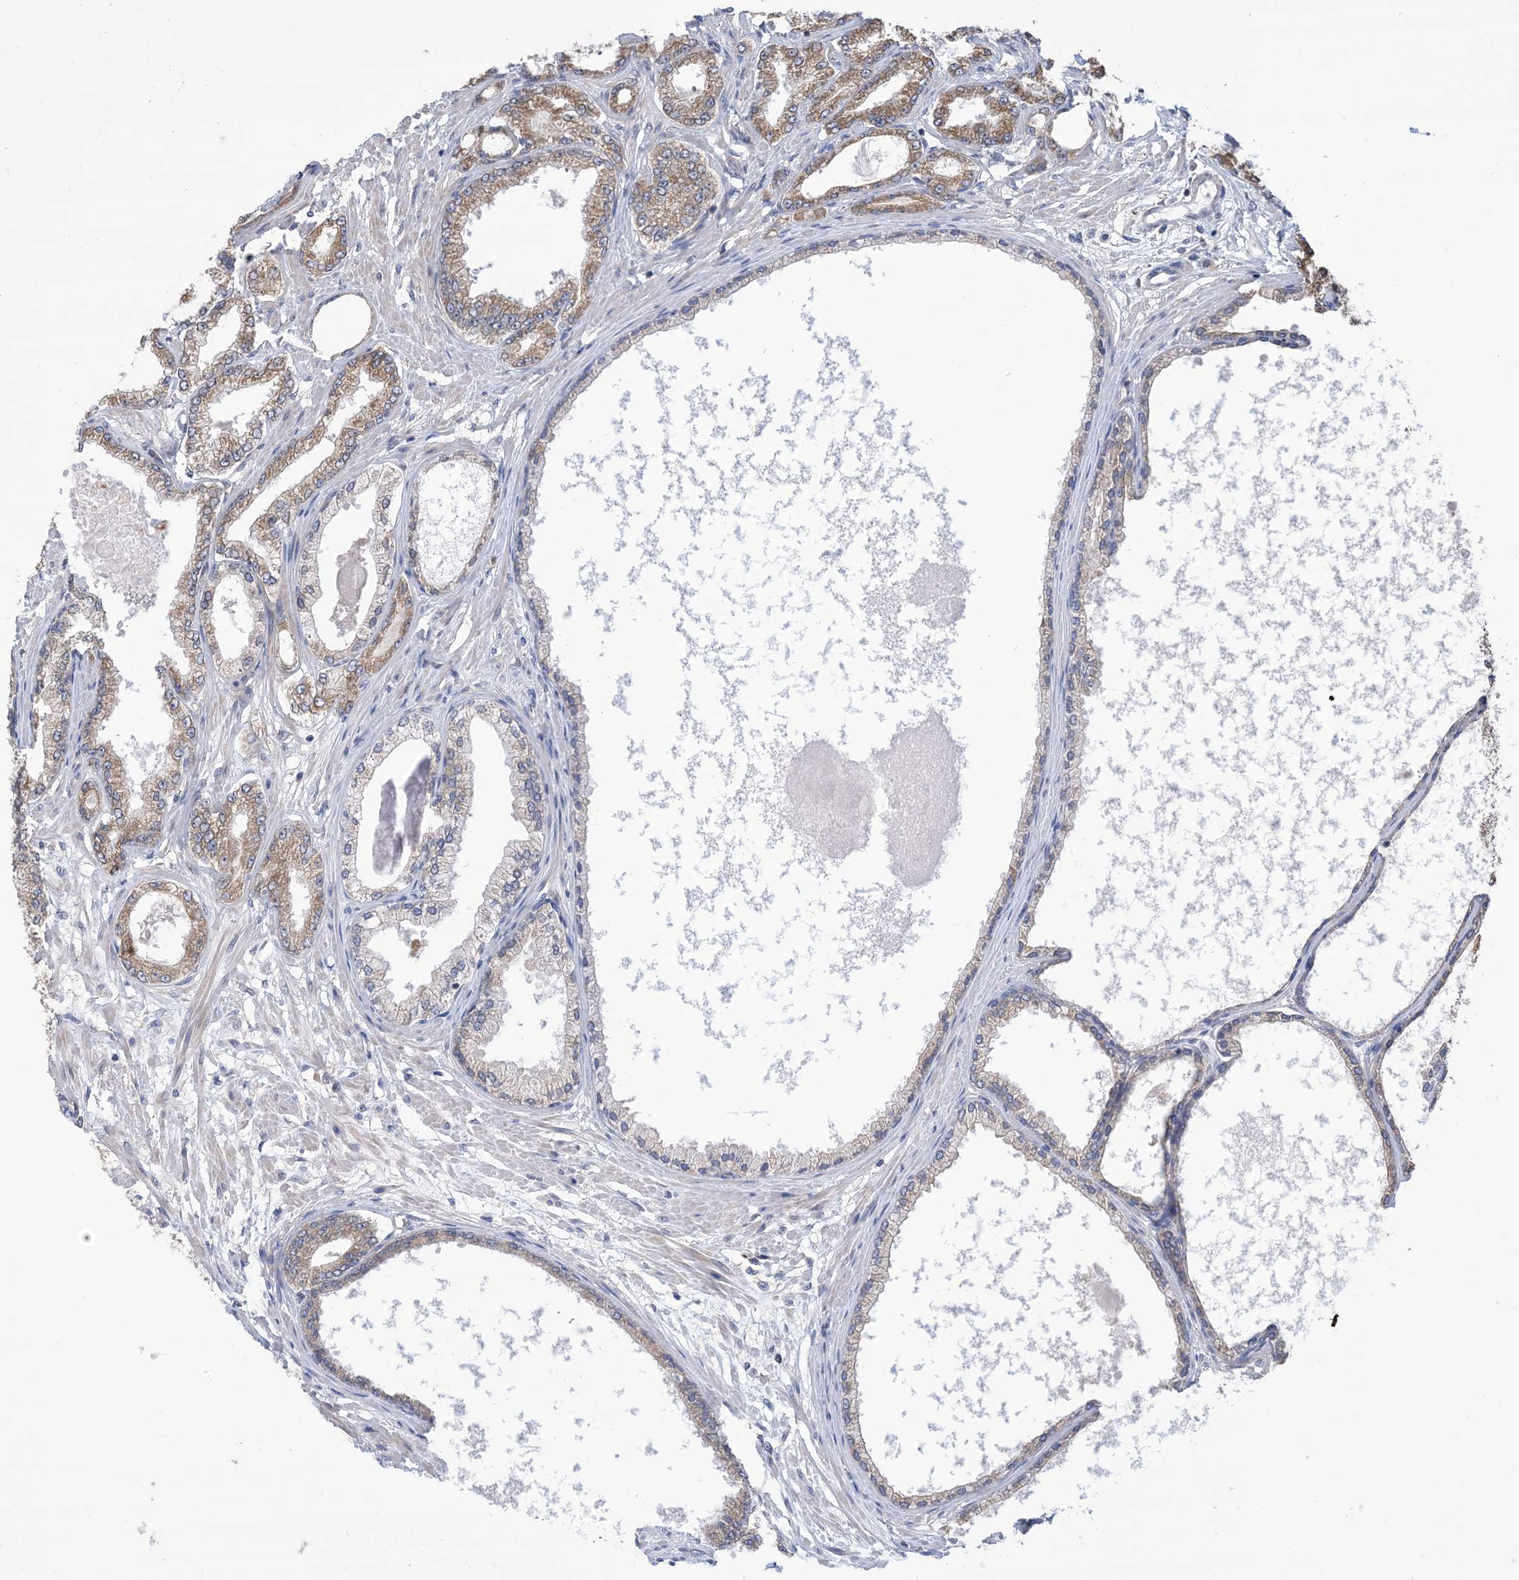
{"staining": {"intensity": "moderate", "quantity": "25%-75%", "location": "cytoplasmic/membranous"}, "tissue": "prostate cancer", "cell_type": "Tumor cells", "image_type": "cancer", "snomed": [{"axis": "morphology", "description": "Adenocarcinoma, Low grade"}, {"axis": "topography", "description": "Prostate"}], "caption": "A brown stain highlights moderate cytoplasmic/membranous expression of a protein in human prostate adenocarcinoma (low-grade) tumor cells.", "gene": "CLEC16A", "patient": {"sex": "male", "age": 63}}